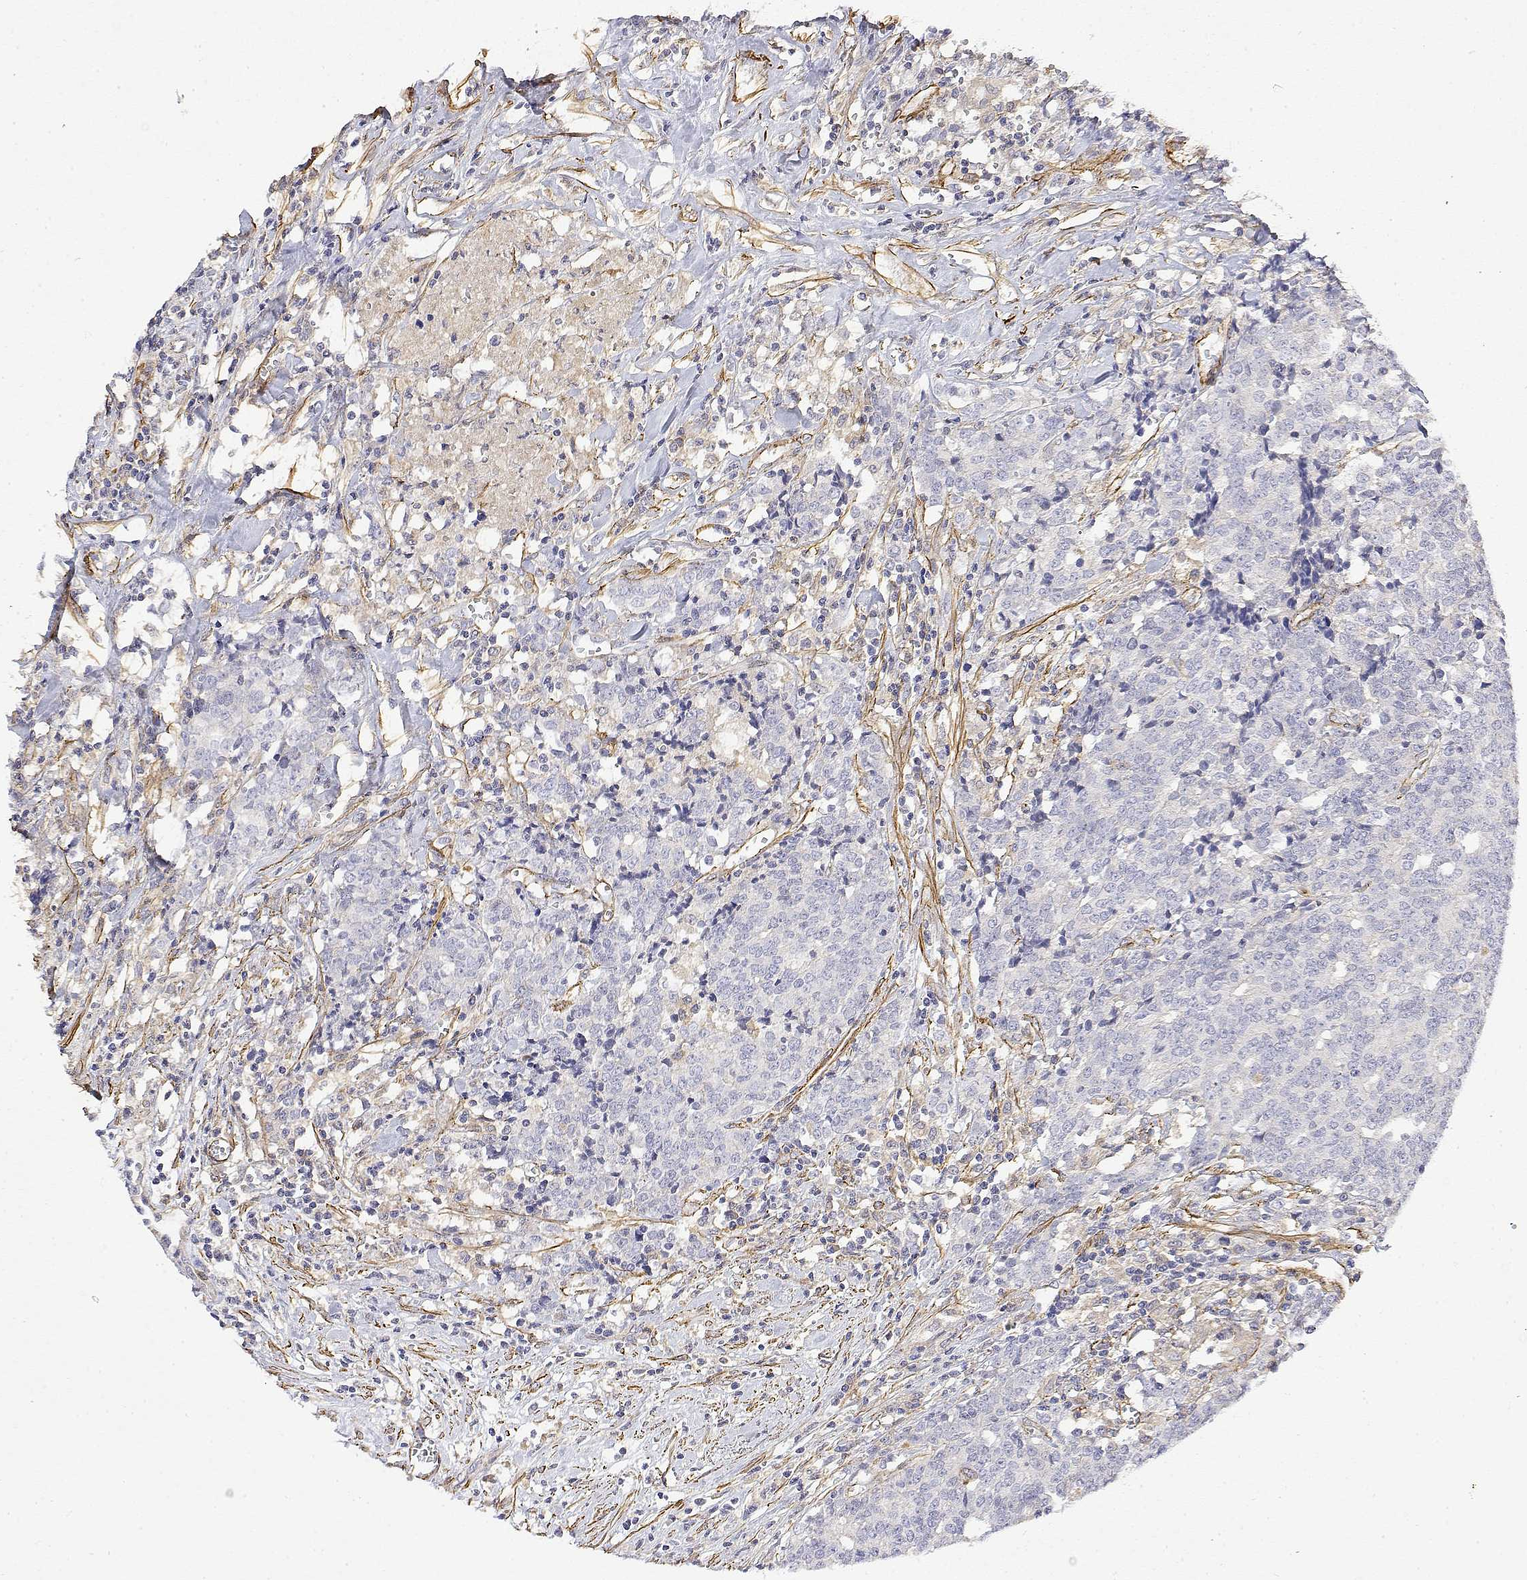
{"staining": {"intensity": "negative", "quantity": "none", "location": "none"}, "tissue": "prostate cancer", "cell_type": "Tumor cells", "image_type": "cancer", "snomed": [{"axis": "morphology", "description": "Adenocarcinoma, High grade"}, {"axis": "topography", "description": "Prostate and seminal vesicle, NOS"}], "caption": "High magnification brightfield microscopy of prostate cancer (high-grade adenocarcinoma) stained with DAB (3,3'-diaminobenzidine) (brown) and counterstained with hematoxylin (blue): tumor cells show no significant positivity. (Brightfield microscopy of DAB (3,3'-diaminobenzidine) IHC at high magnification).", "gene": "SOWAHD", "patient": {"sex": "male", "age": 60}}